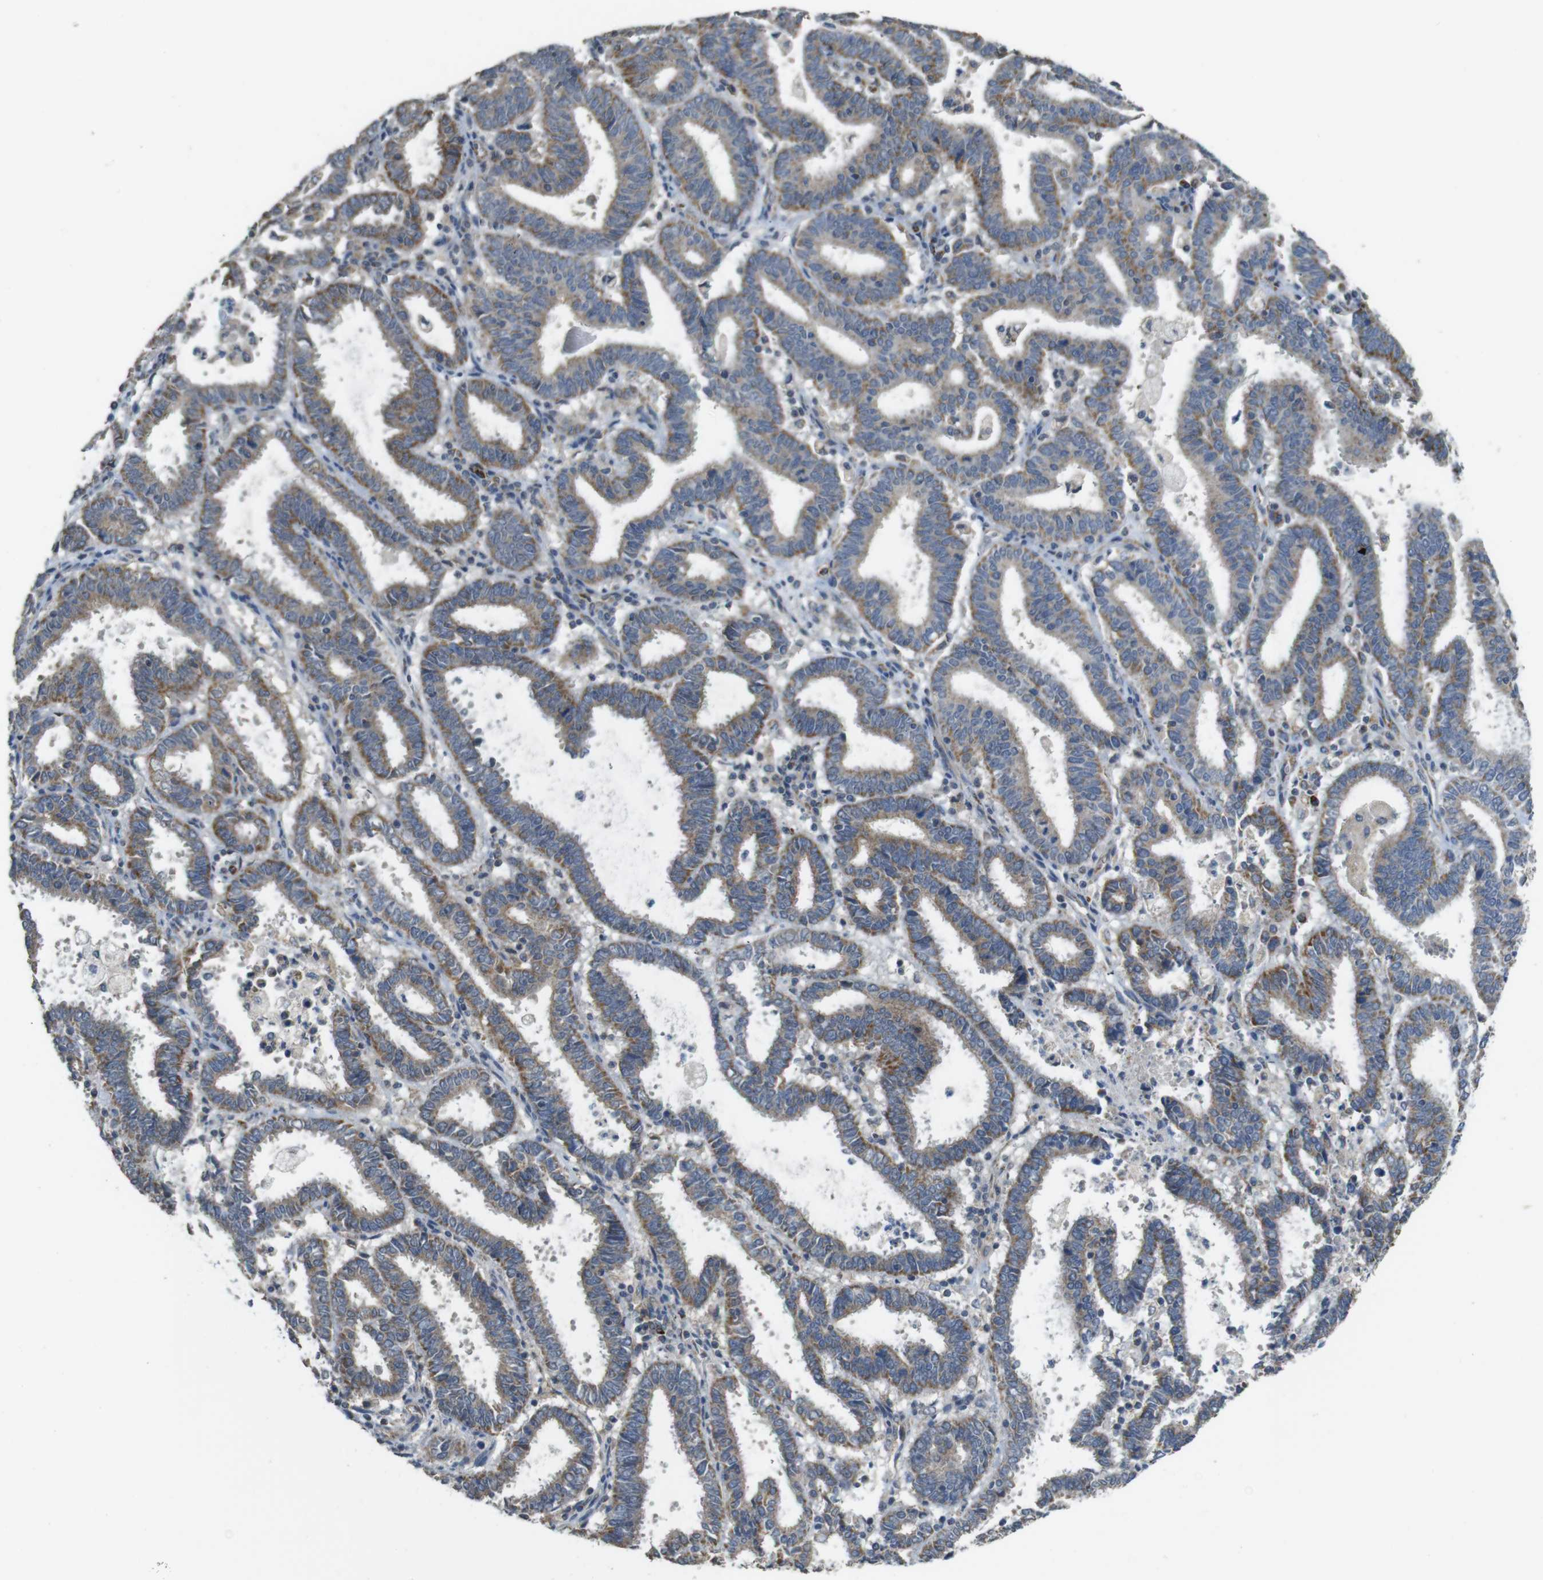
{"staining": {"intensity": "moderate", "quantity": ">75%", "location": "cytoplasmic/membranous"}, "tissue": "endometrial cancer", "cell_type": "Tumor cells", "image_type": "cancer", "snomed": [{"axis": "morphology", "description": "Adenocarcinoma, NOS"}, {"axis": "topography", "description": "Uterus"}], "caption": "A brown stain highlights moderate cytoplasmic/membranous expression of a protein in adenocarcinoma (endometrial) tumor cells.", "gene": "CALHM2", "patient": {"sex": "female", "age": 83}}